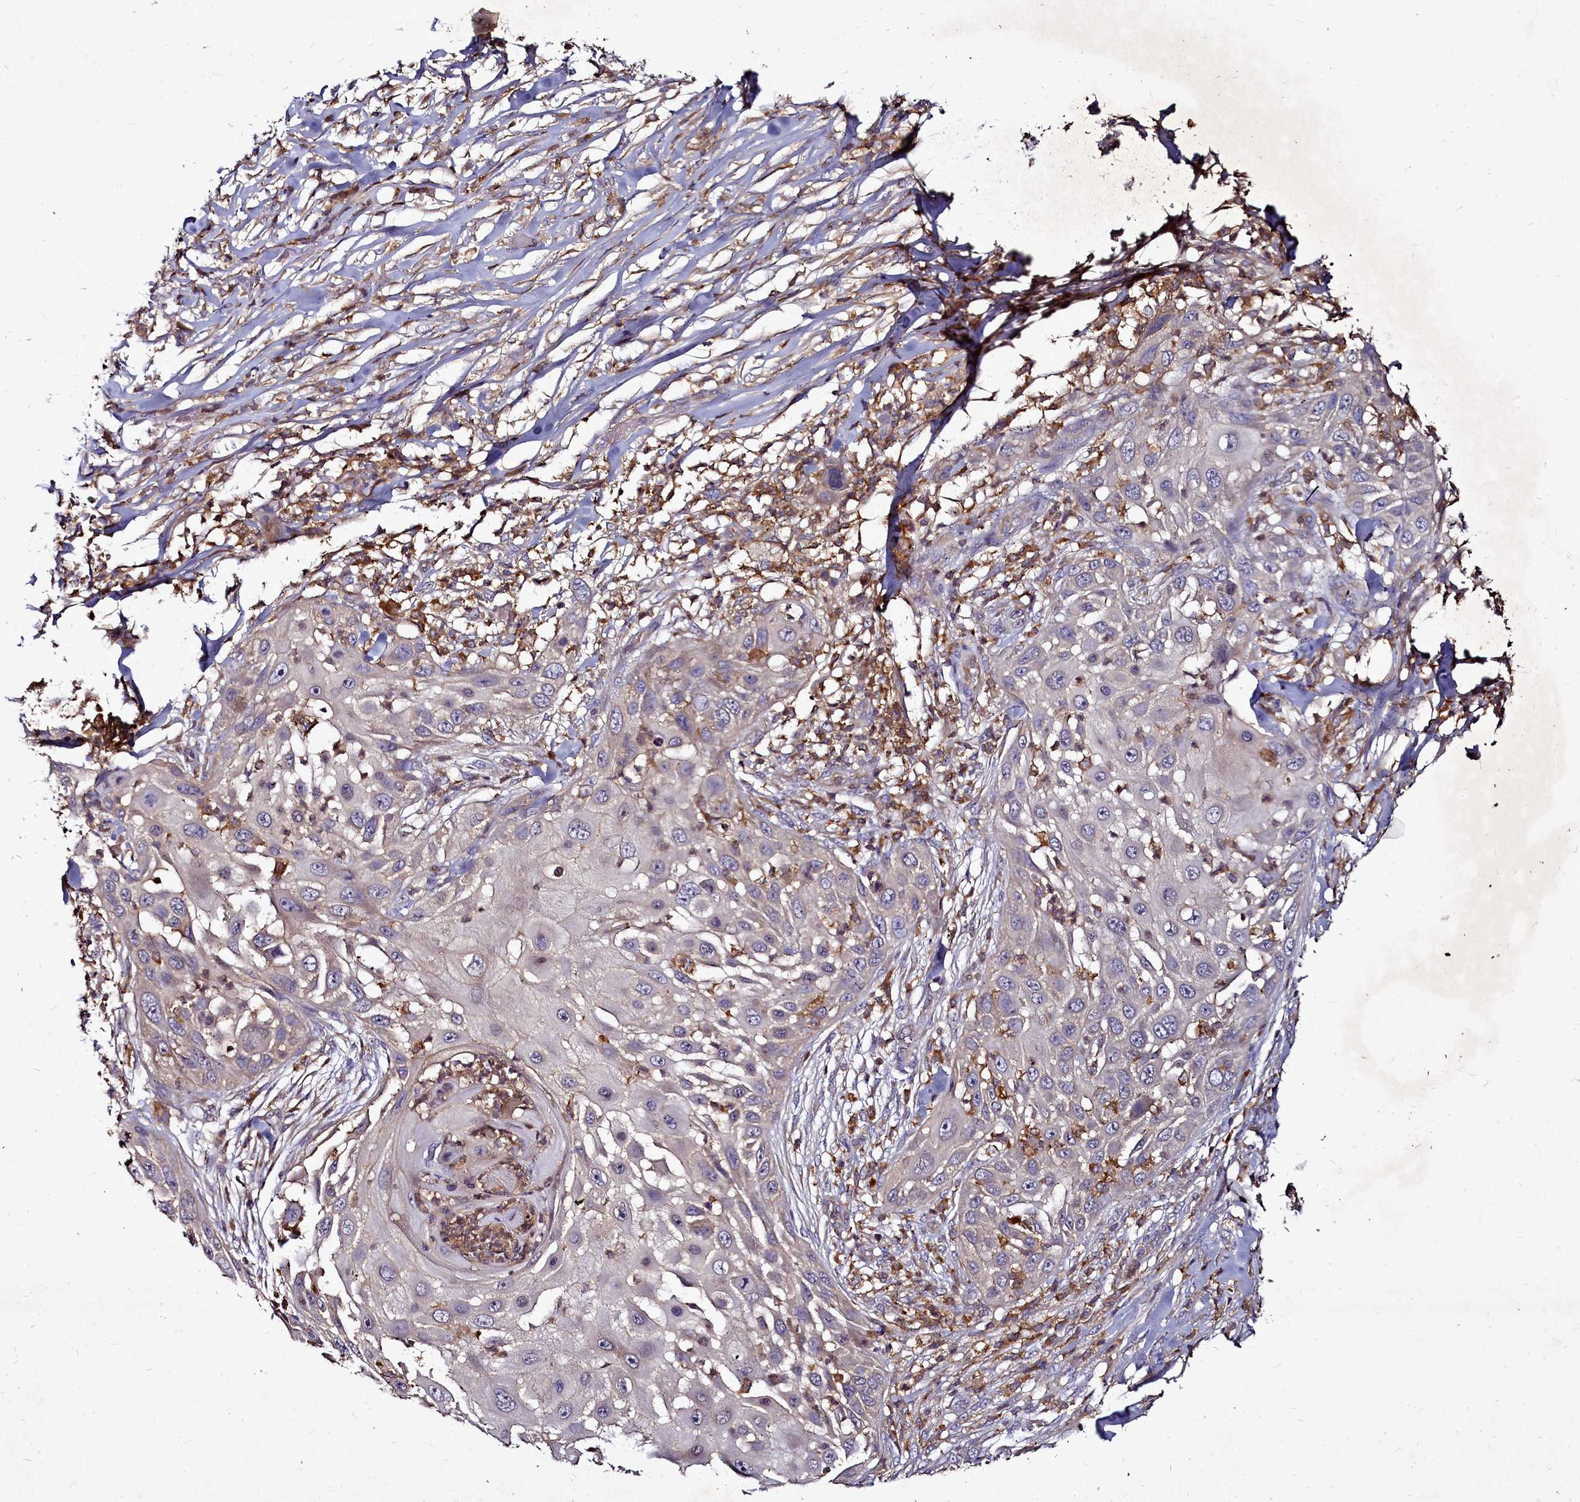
{"staining": {"intensity": "weak", "quantity": "<25%", "location": "cytoplasmic/membranous"}, "tissue": "skin cancer", "cell_type": "Tumor cells", "image_type": "cancer", "snomed": [{"axis": "morphology", "description": "Squamous cell carcinoma, NOS"}, {"axis": "topography", "description": "Skin"}], "caption": "Tumor cells are negative for protein expression in human skin squamous cell carcinoma. (DAB immunohistochemistry with hematoxylin counter stain).", "gene": "NCKAP1L", "patient": {"sex": "female", "age": 44}}